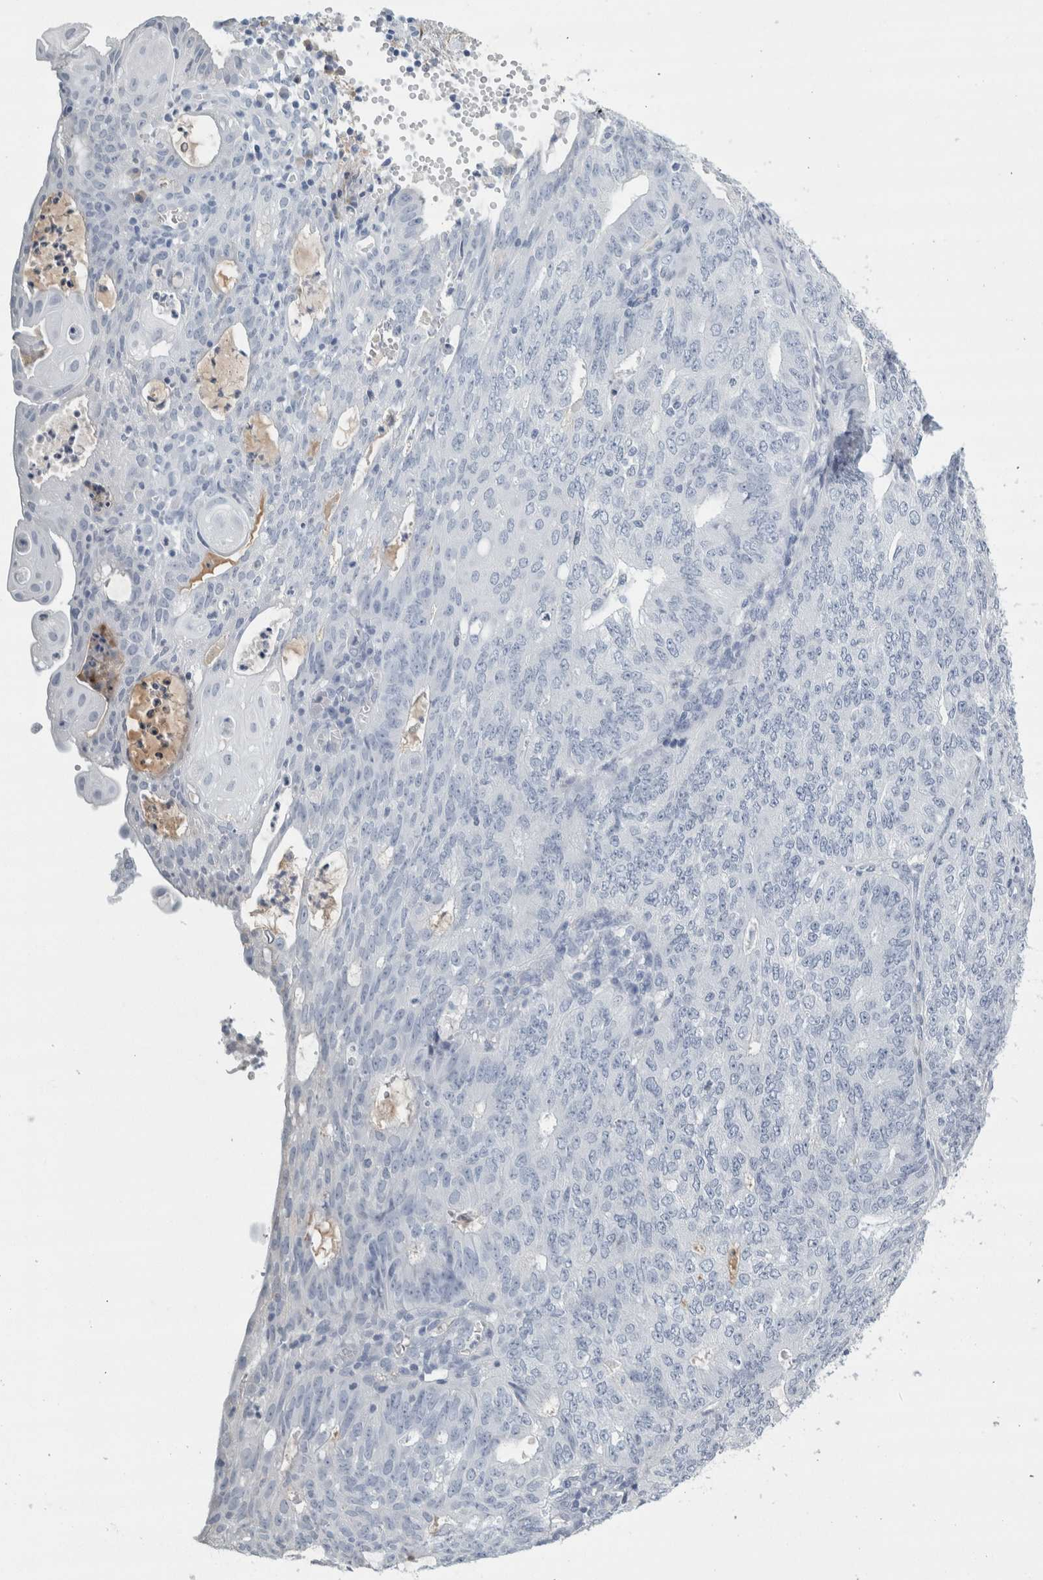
{"staining": {"intensity": "negative", "quantity": "none", "location": "none"}, "tissue": "endometrial cancer", "cell_type": "Tumor cells", "image_type": "cancer", "snomed": [{"axis": "morphology", "description": "Adenocarcinoma, NOS"}, {"axis": "topography", "description": "Endometrium"}], "caption": "This is an immunohistochemistry (IHC) image of human endometrial cancer (adenocarcinoma). There is no positivity in tumor cells.", "gene": "TSPAN8", "patient": {"sex": "female", "age": 32}}